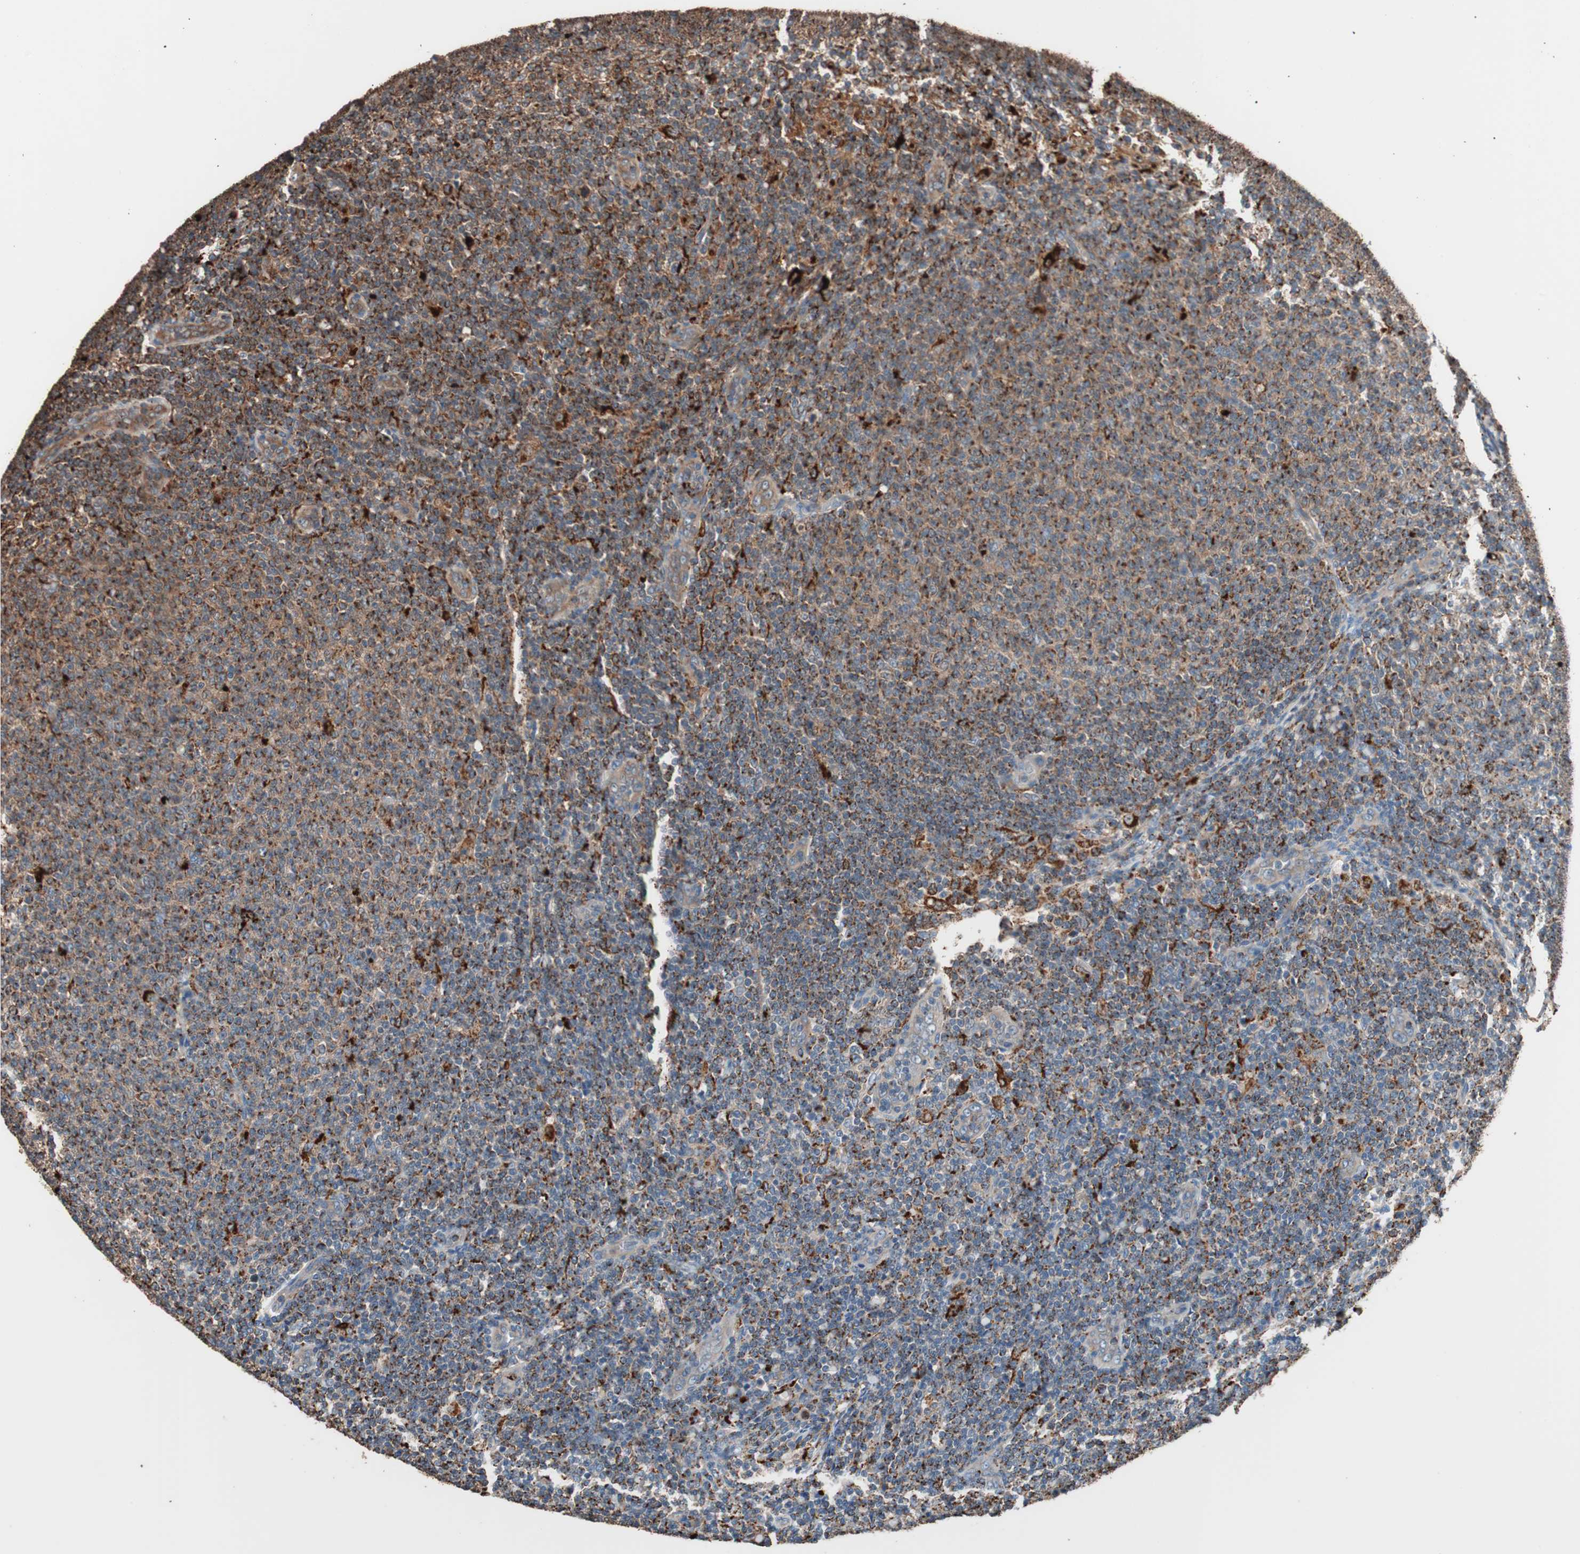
{"staining": {"intensity": "strong", "quantity": "25%-75%", "location": "cytoplasmic/membranous"}, "tissue": "lymphoma", "cell_type": "Tumor cells", "image_type": "cancer", "snomed": [{"axis": "morphology", "description": "Malignant lymphoma, non-Hodgkin's type, Low grade"}, {"axis": "topography", "description": "Lymph node"}], "caption": "Immunohistochemical staining of low-grade malignant lymphoma, non-Hodgkin's type exhibits high levels of strong cytoplasmic/membranous staining in about 25%-75% of tumor cells.", "gene": "CCT3", "patient": {"sex": "male", "age": 66}}